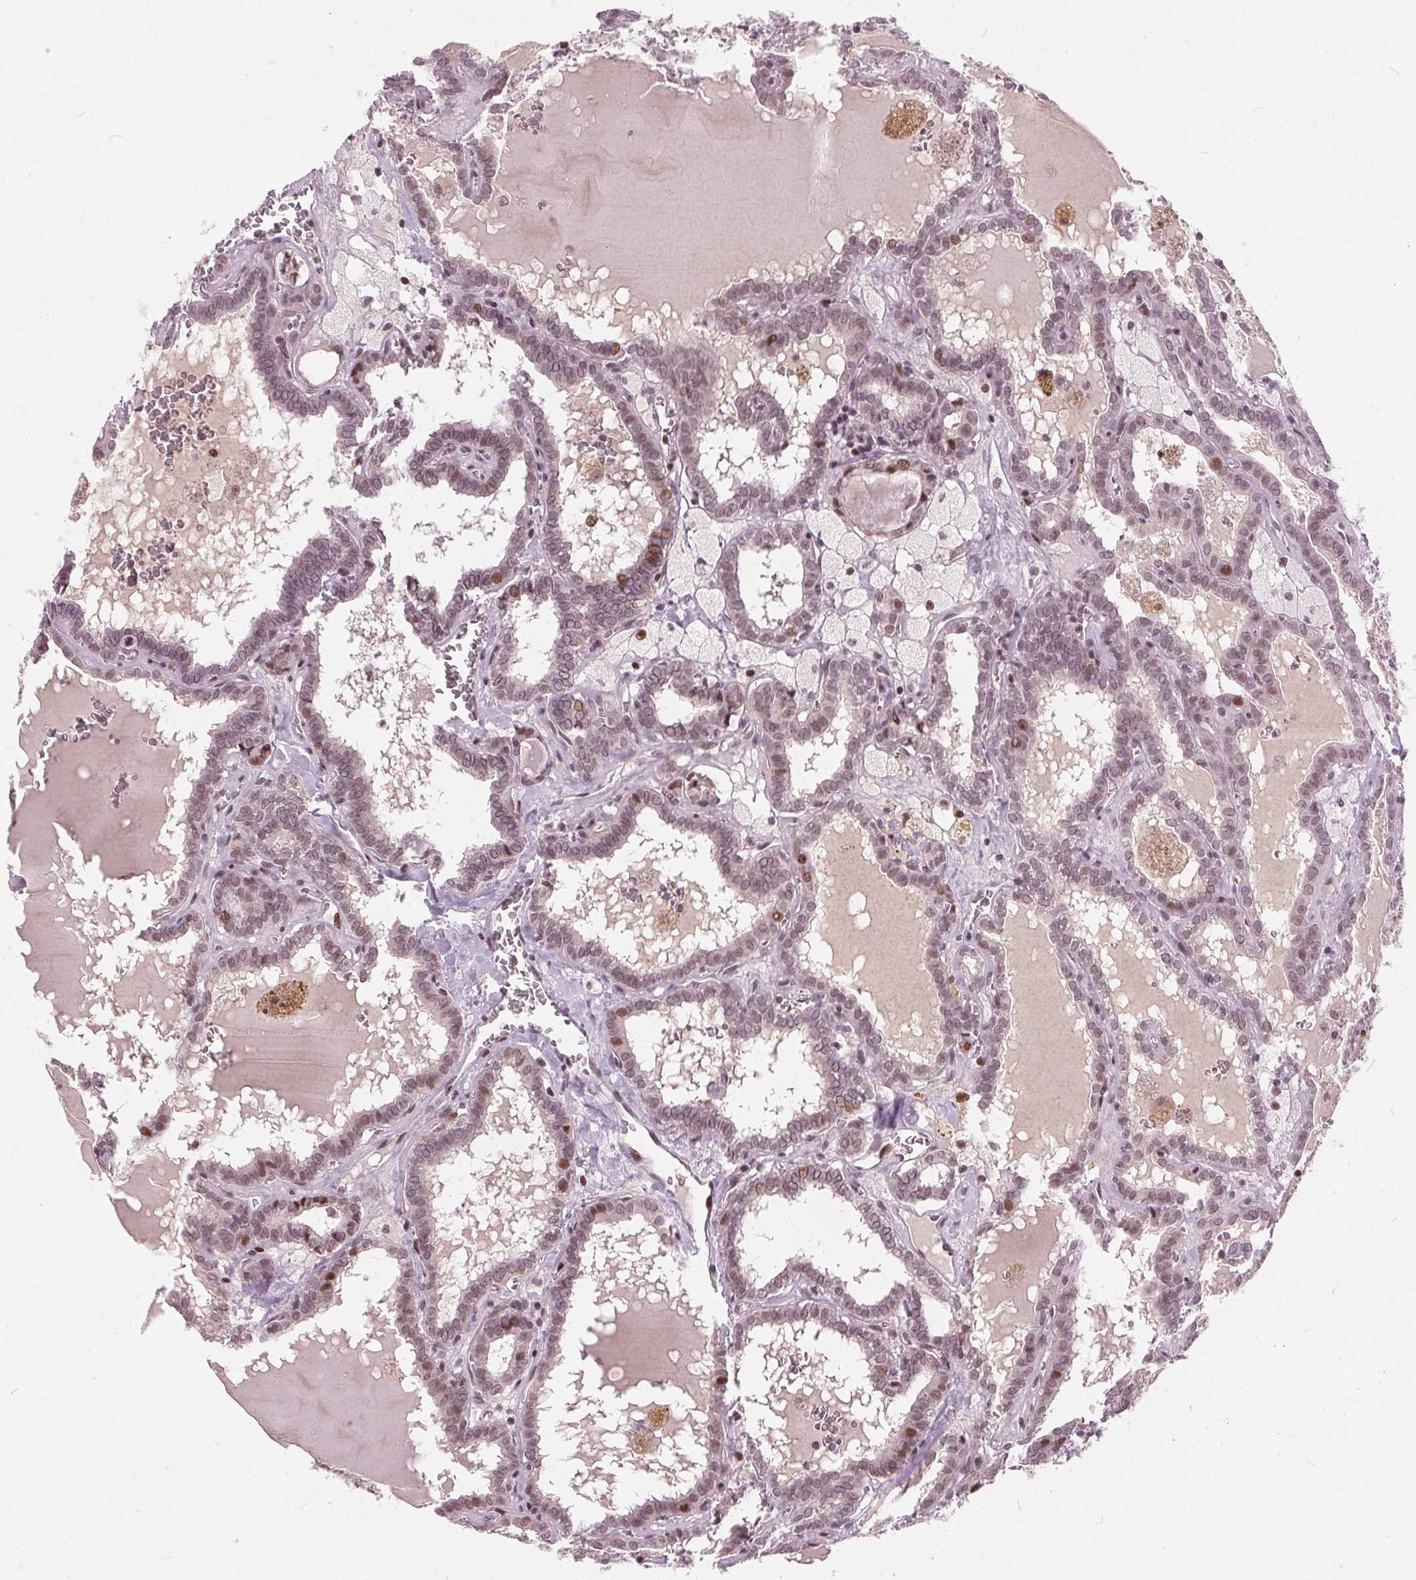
{"staining": {"intensity": "moderate", "quantity": "25%-75%", "location": "nuclear"}, "tissue": "thyroid cancer", "cell_type": "Tumor cells", "image_type": "cancer", "snomed": [{"axis": "morphology", "description": "Papillary adenocarcinoma, NOS"}, {"axis": "topography", "description": "Thyroid gland"}], "caption": "A brown stain labels moderate nuclear positivity of a protein in thyroid cancer tumor cells. (brown staining indicates protein expression, while blue staining denotes nuclei).", "gene": "TTC34", "patient": {"sex": "female", "age": 39}}